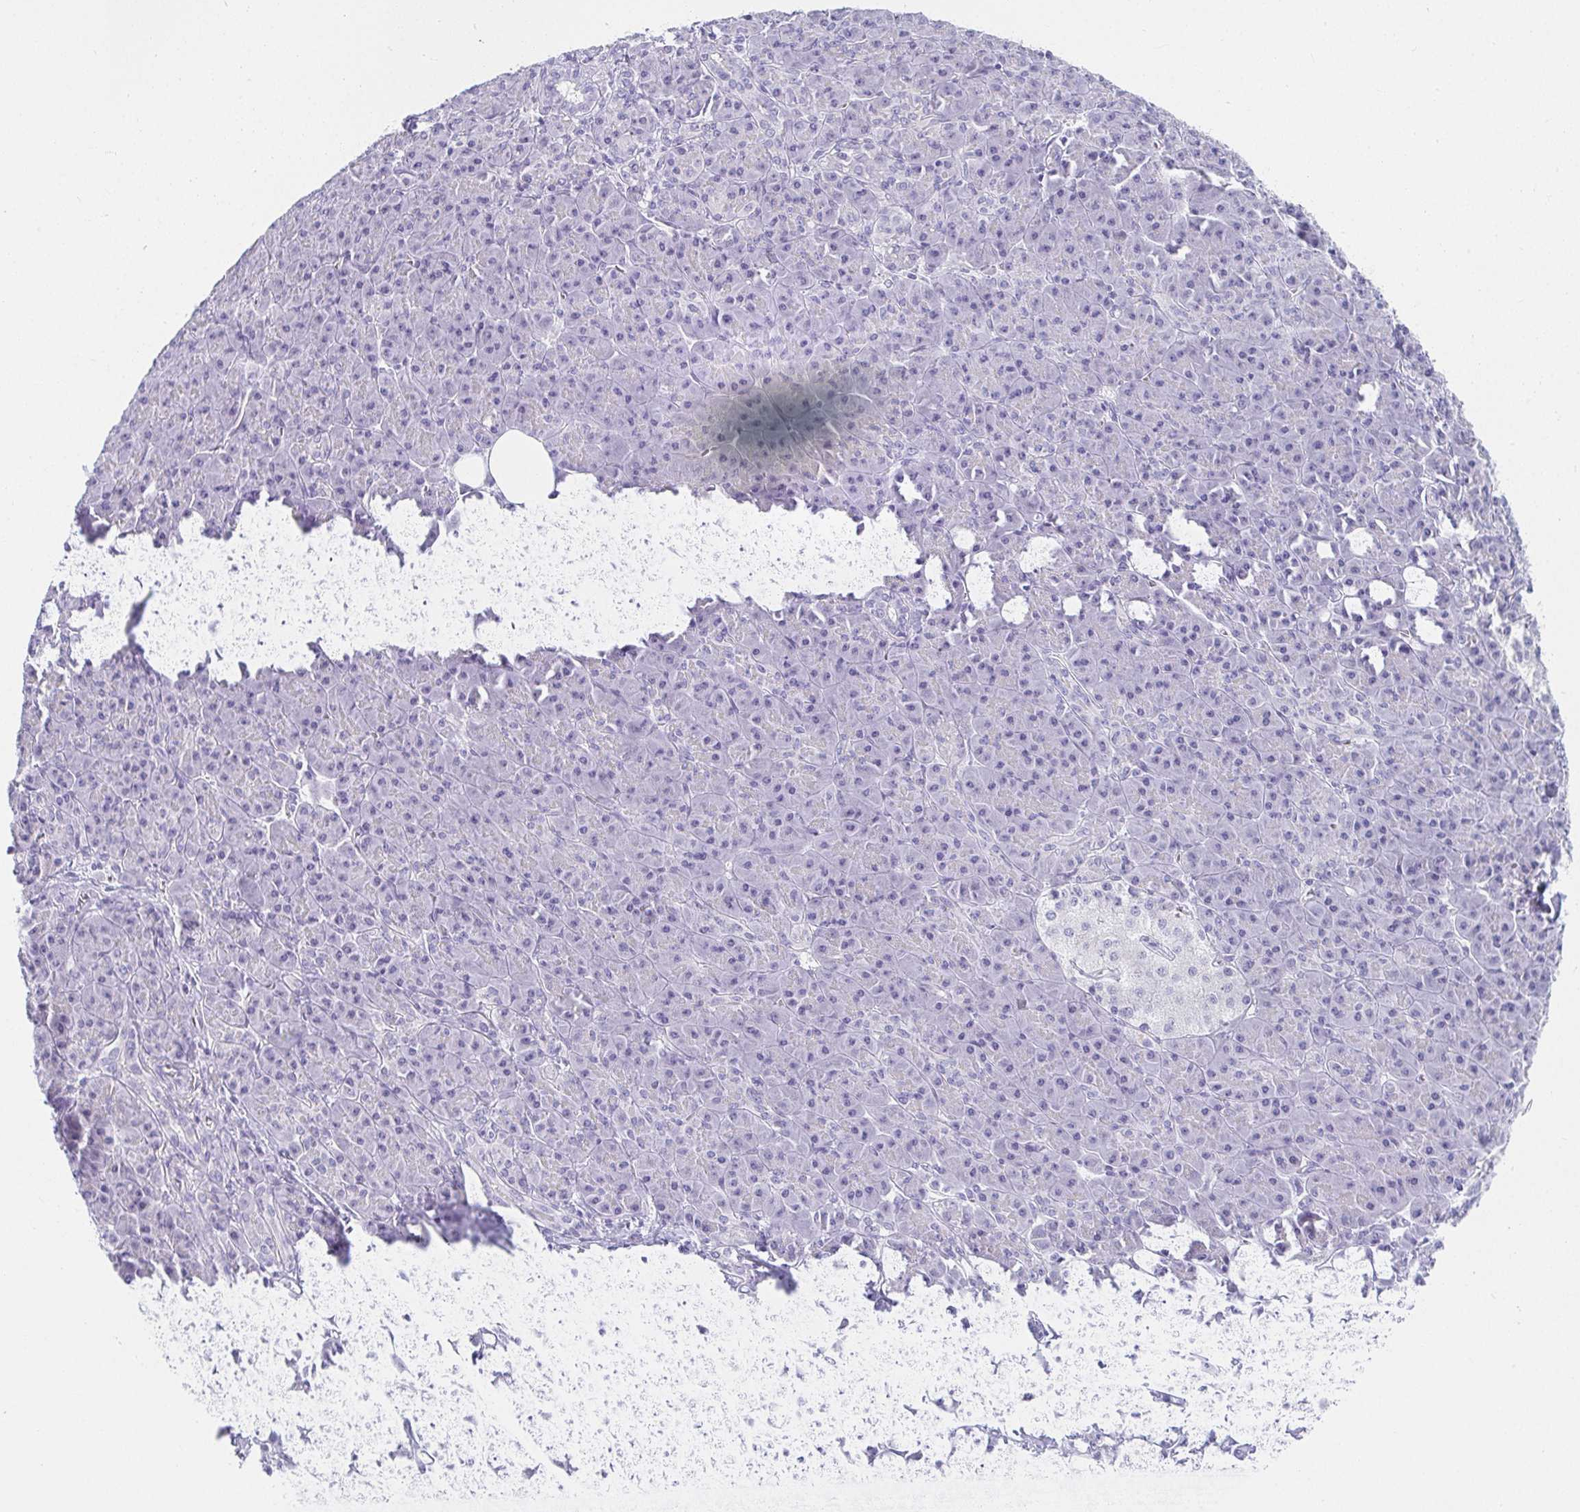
{"staining": {"intensity": "negative", "quantity": "none", "location": "none"}, "tissue": "pancreatic cancer", "cell_type": "Tumor cells", "image_type": "cancer", "snomed": [{"axis": "morphology", "description": "Adenocarcinoma, NOS"}, {"axis": "topography", "description": "Pancreas"}], "caption": "IHC histopathology image of human pancreatic adenocarcinoma stained for a protein (brown), which exhibits no staining in tumor cells.", "gene": "VGLL1", "patient": {"sex": "male", "age": 61}}